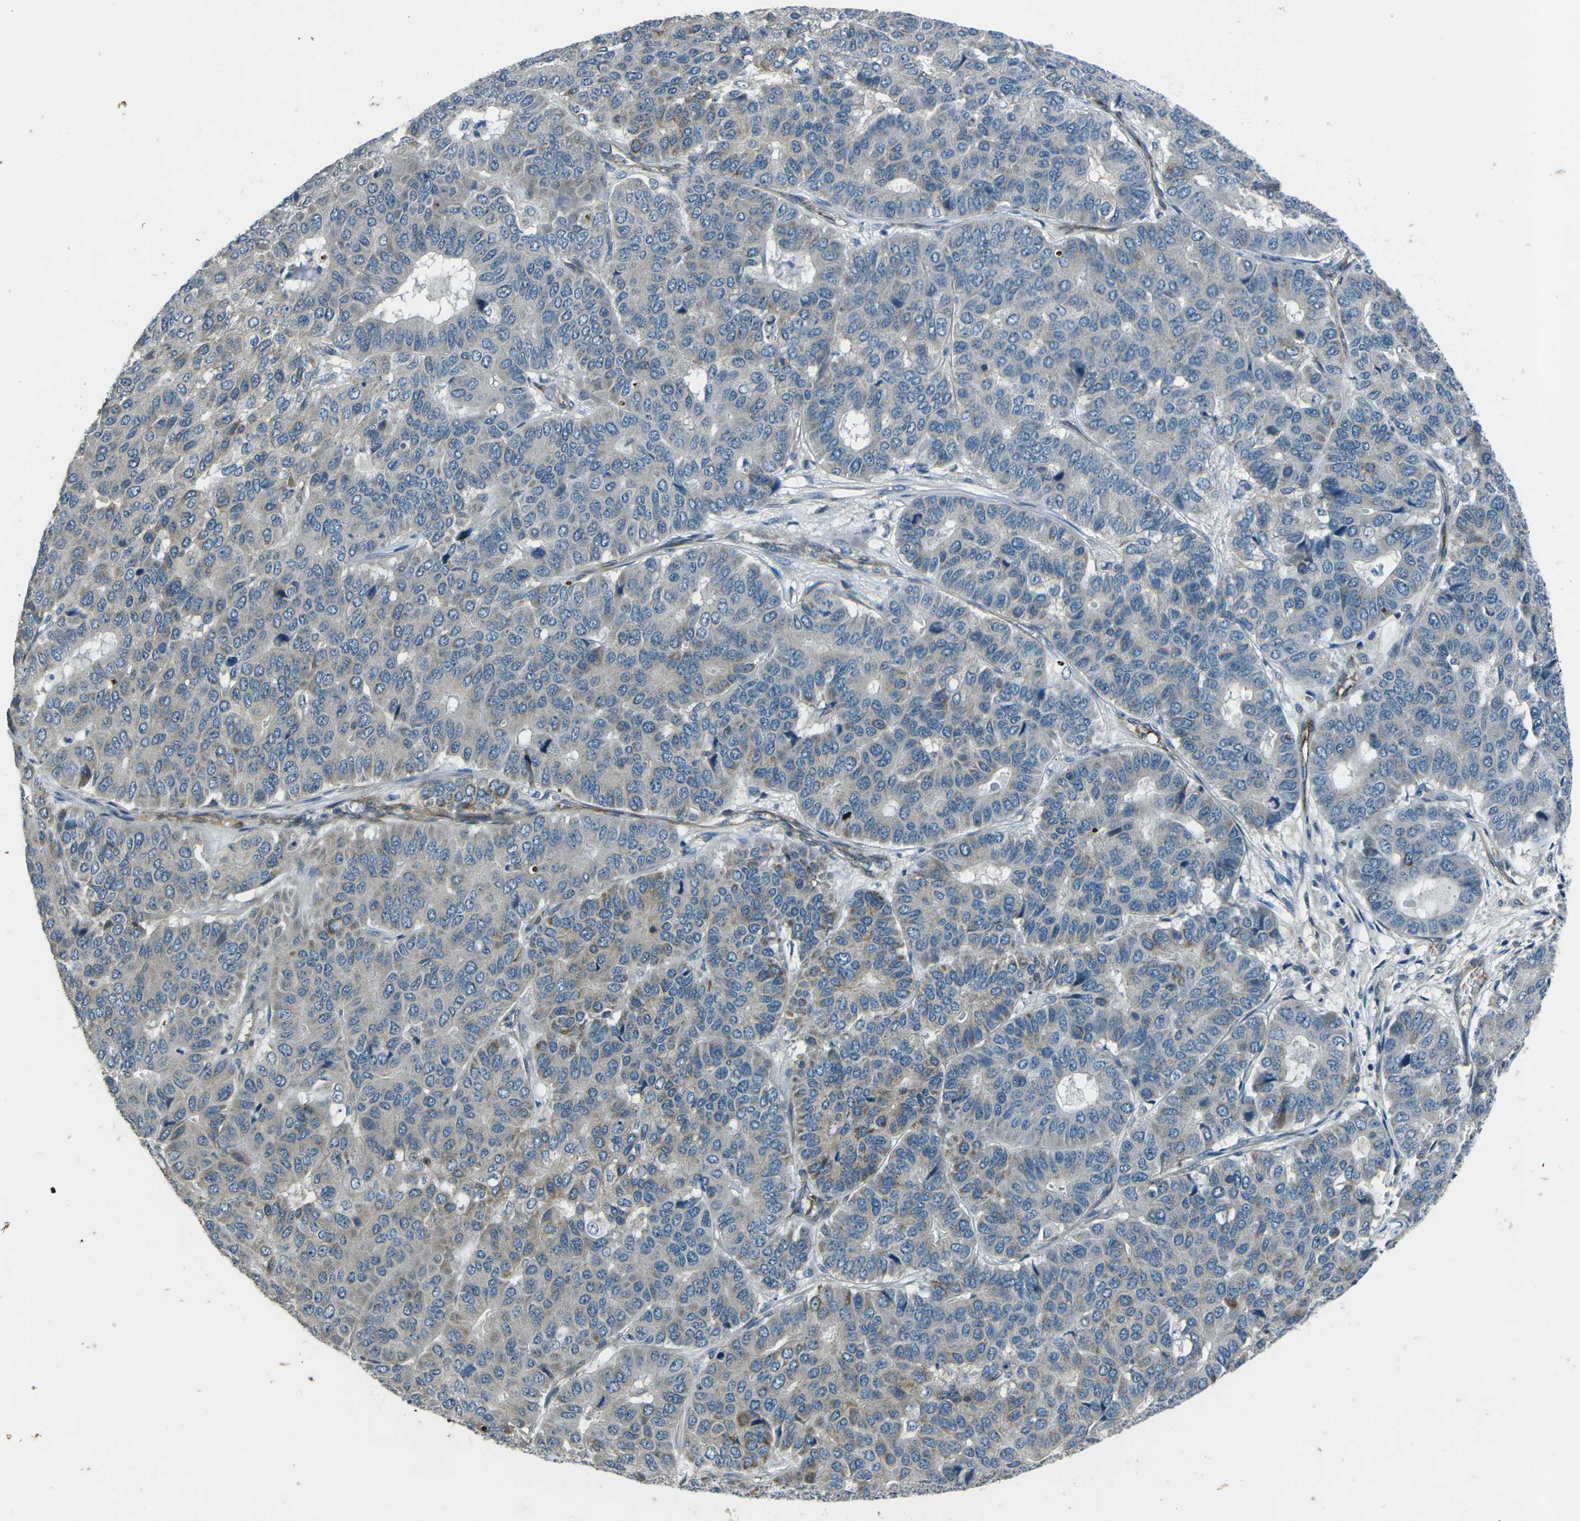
{"staining": {"intensity": "weak", "quantity": "25%-75%", "location": "cytoplasmic/membranous"}, "tissue": "pancreatic cancer", "cell_type": "Tumor cells", "image_type": "cancer", "snomed": [{"axis": "morphology", "description": "Adenocarcinoma, NOS"}, {"axis": "topography", "description": "Pancreas"}], "caption": "Immunohistochemical staining of human pancreatic cancer (adenocarcinoma) reveals low levels of weak cytoplasmic/membranous protein expression in about 25%-75% of tumor cells. (DAB IHC with brightfield microscopy, high magnification).", "gene": "AFAP1", "patient": {"sex": "male", "age": 50}}